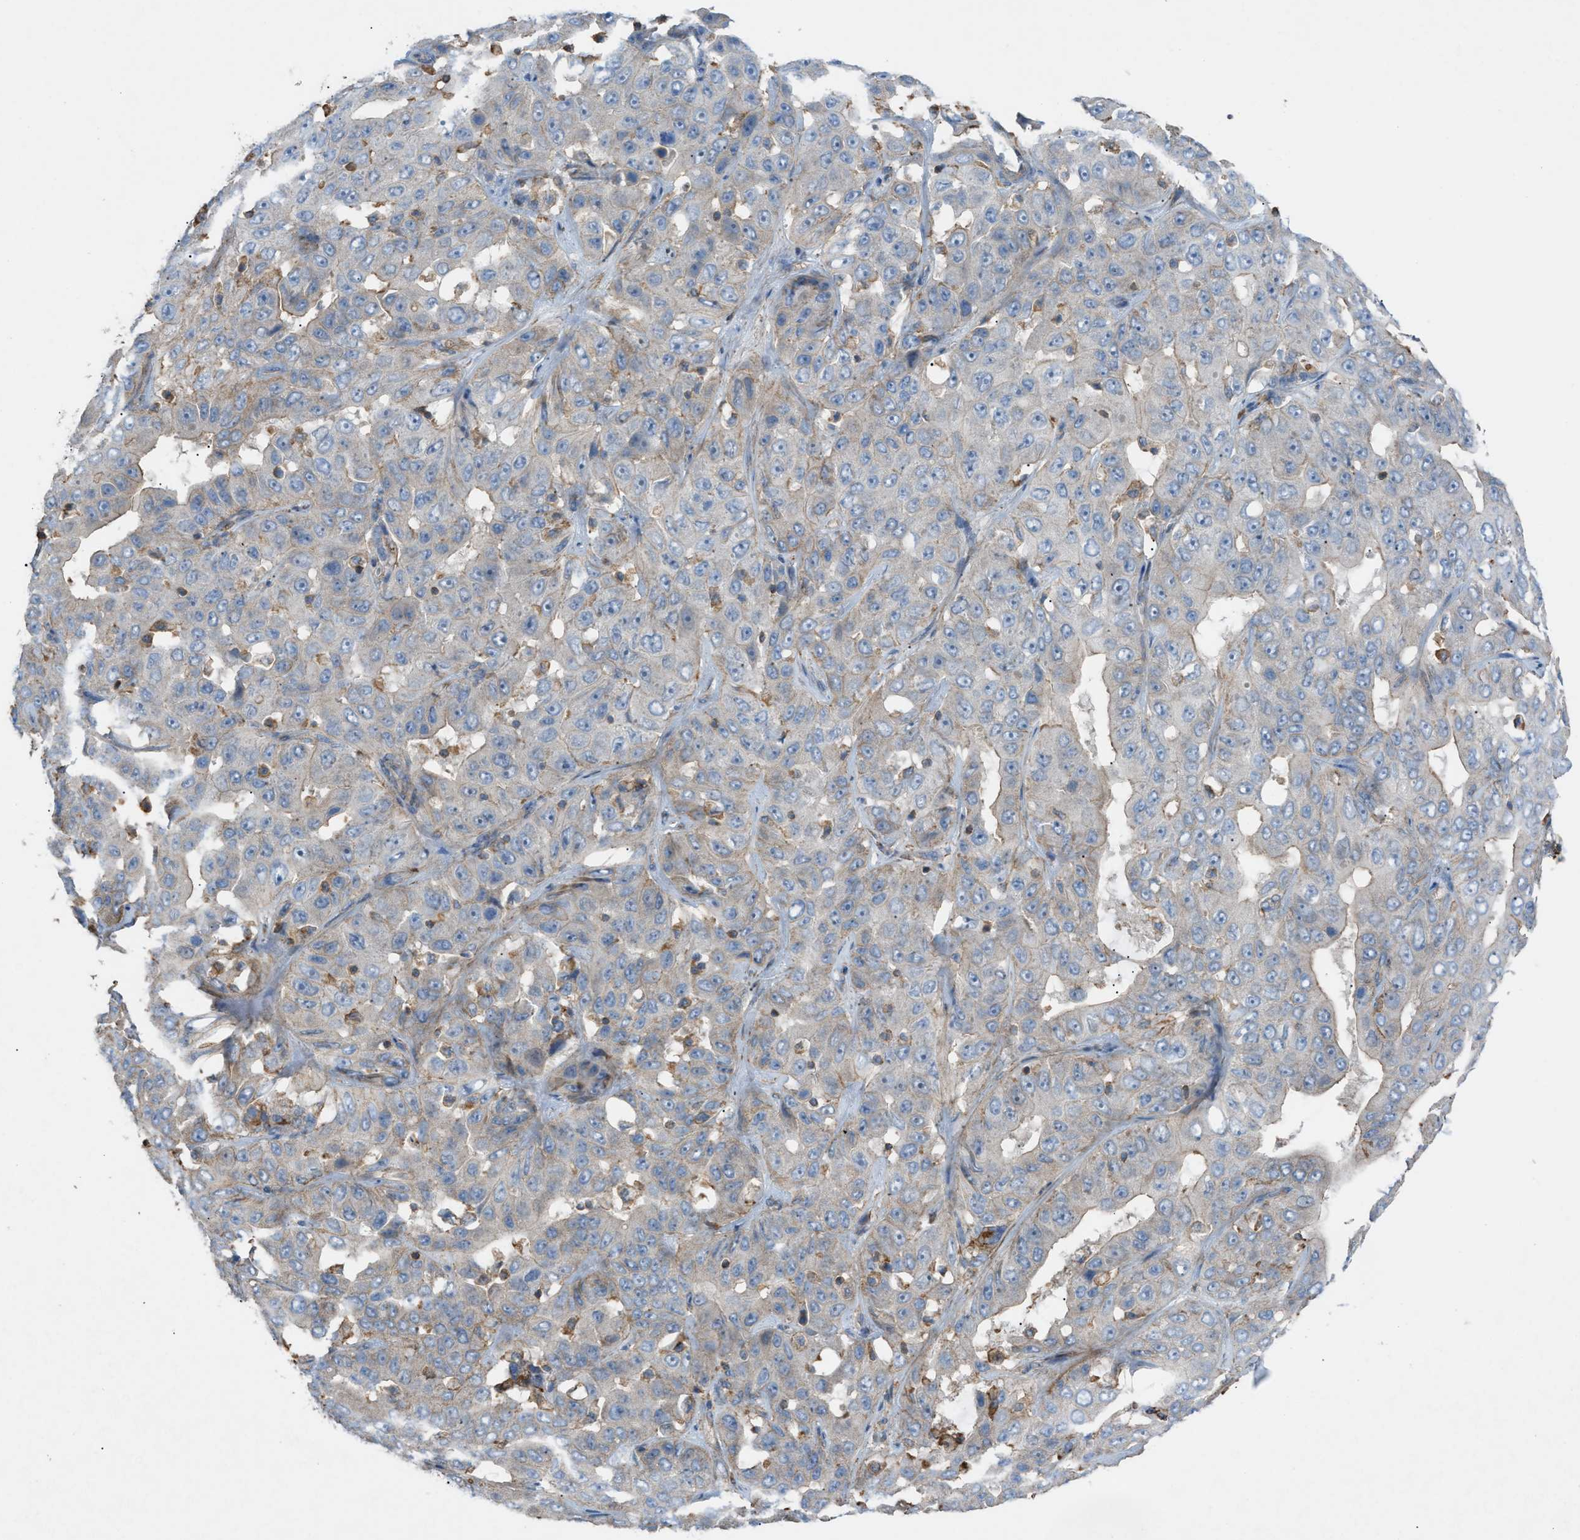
{"staining": {"intensity": "weak", "quantity": "25%-75%", "location": "cytoplasmic/membranous"}, "tissue": "liver cancer", "cell_type": "Tumor cells", "image_type": "cancer", "snomed": [{"axis": "morphology", "description": "Cholangiocarcinoma"}, {"axis": "topography", "description": "Liver"}], "caption": "DAB immunohistochemical staining of human liver cancer (cholangiocarcinoma) reveals weak cytoplasmic/membranous protein positivity in approximately 25%-75% of tumor cells. The staining was performed using DAB to visualize the protein expression in brown, while the nuclei were stained in blue with hematoxylin (Magnification: 20x).", "gene": "NCK2", "patient": {"sex": "female", "age": 52}}